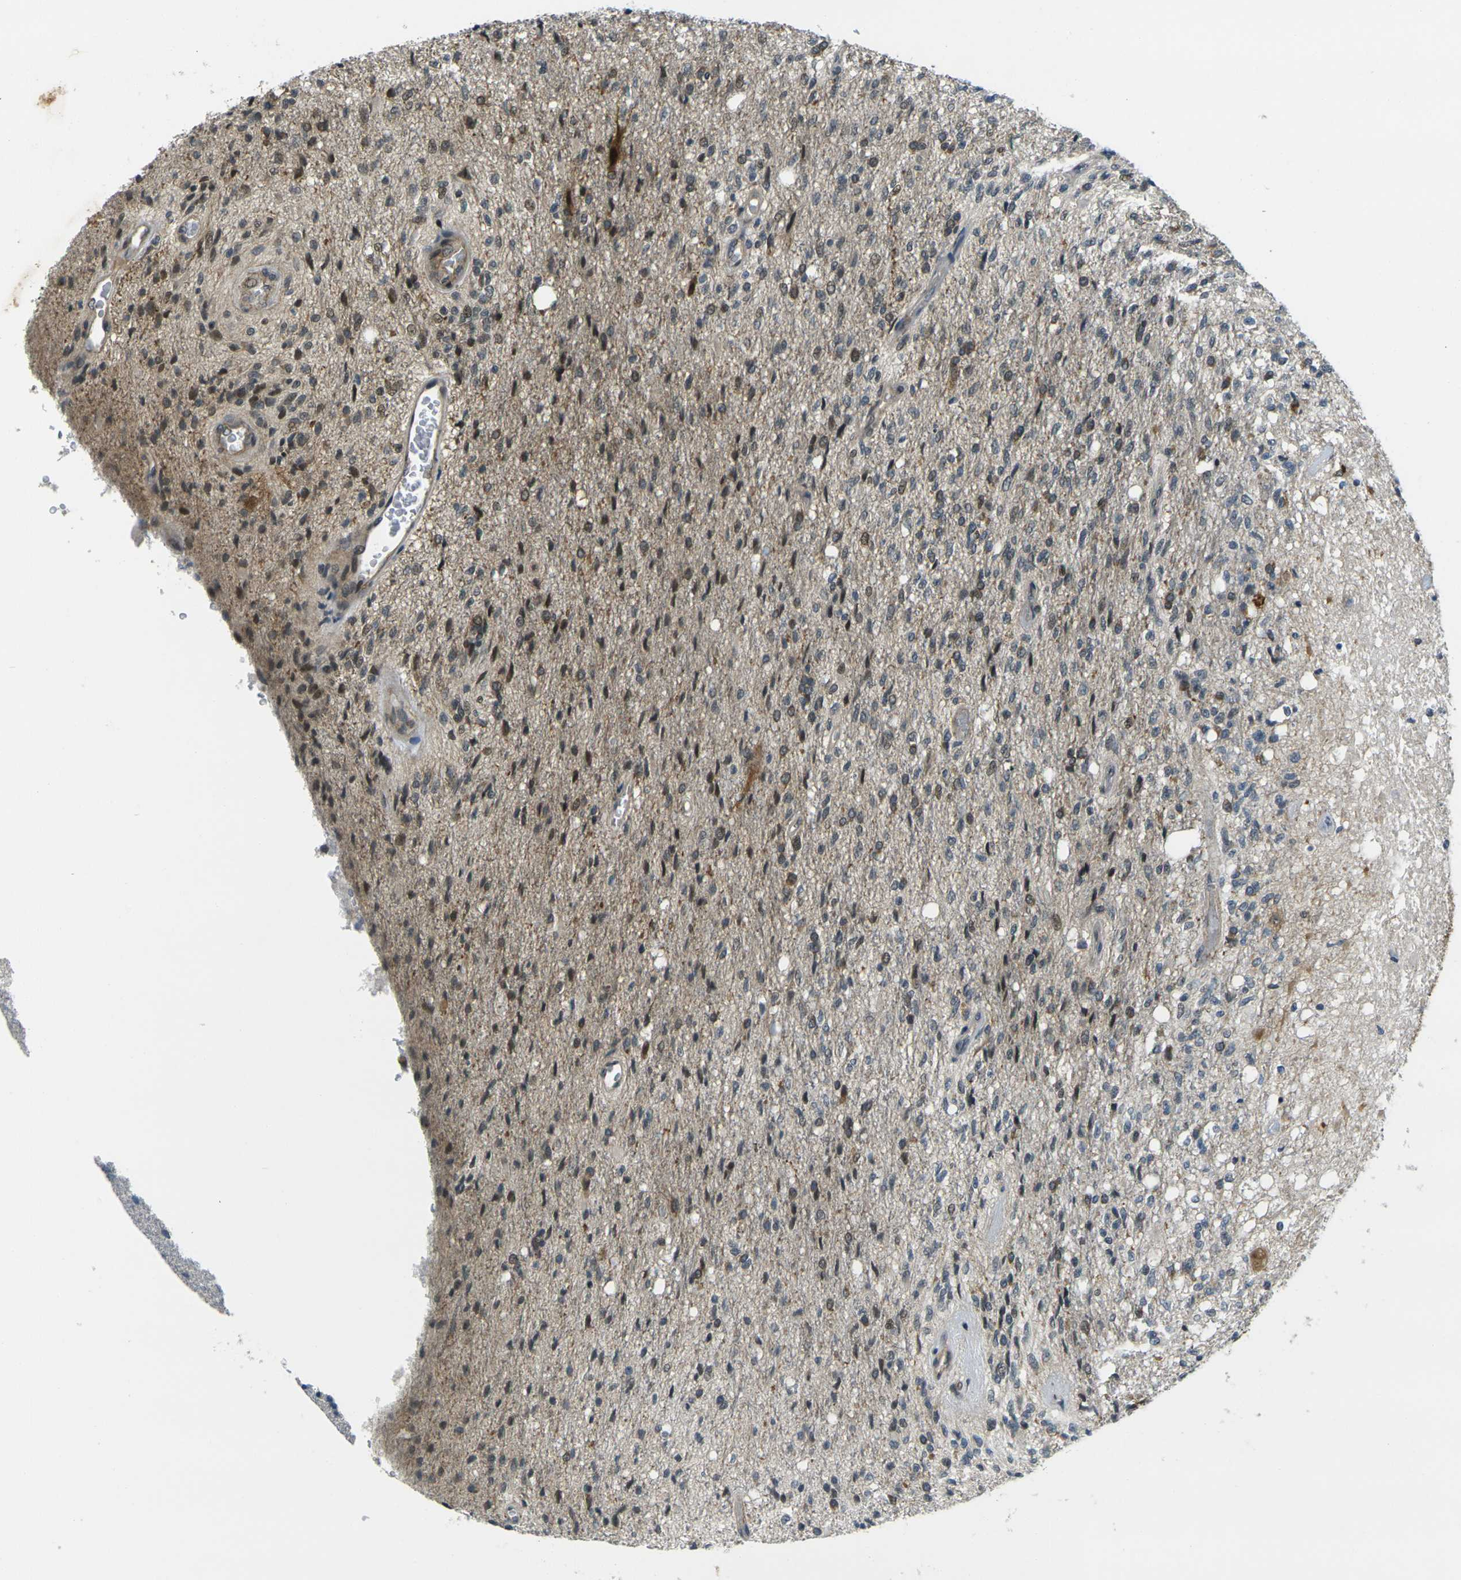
{"staining": {"intensity": "moderate", "quantity": "25%-75%", "location": "nuclear"}, "tissue": "glioma", "cell_type": "Tumor cells", "image_type": "cancer", "snomed": [{"axis": "morphology", "description": "Normal tissue, NOS"}, {"axis": "morphology", "description": "Glioma, malignant, High grade"}, {"axis": "topography", "description": "Cerebral cortex"}], "caption": "Tumor cells display medium levels of moderate nuclear positivity in approximately 25%-75% of cells in human malignant glioma (high-grade).", "gene": "KCTD10", "patient": {"sex": "male", "age": 77}}